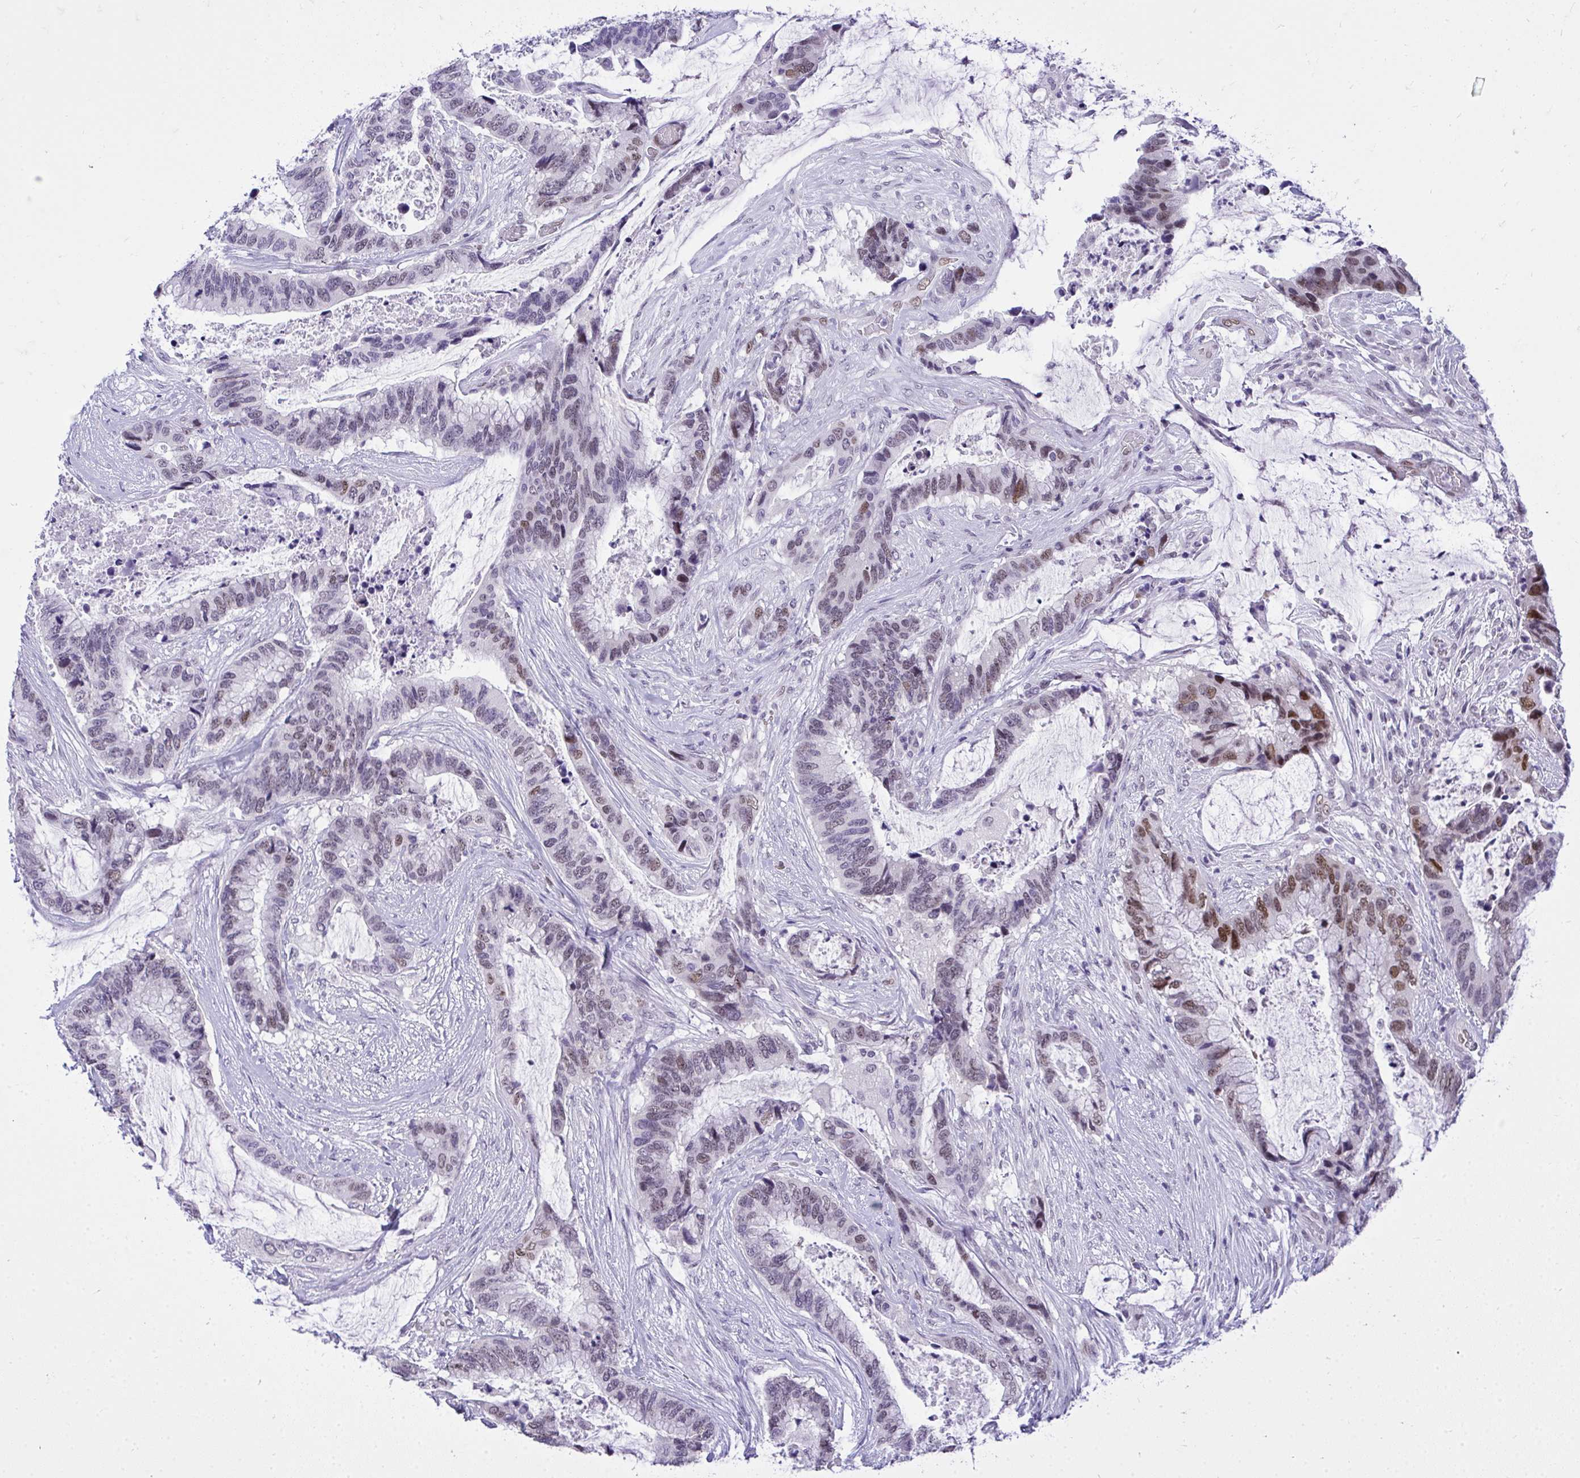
{"staining": {"intensity": "moderate", "quantity": "<25%", "location": "nuclear"}, "tissue": "colorectal cancer", "cell_type": "Tumor cells", "image_type": "cancer", "snomed": [{"axis": "morphology", "description": "Adenocarcinoma, NOS"}, {"axis": "topography", "description": "Rectum"}], "caption": "A photomicrograph showing moderate nuclear positivity in about <25% of tumor cells in adenocarcinoma (colorectal), as visualized by brown immunohistochemical staining.", "gene": "TEAD4", "patient": {"sex": "female", "age": 59}}